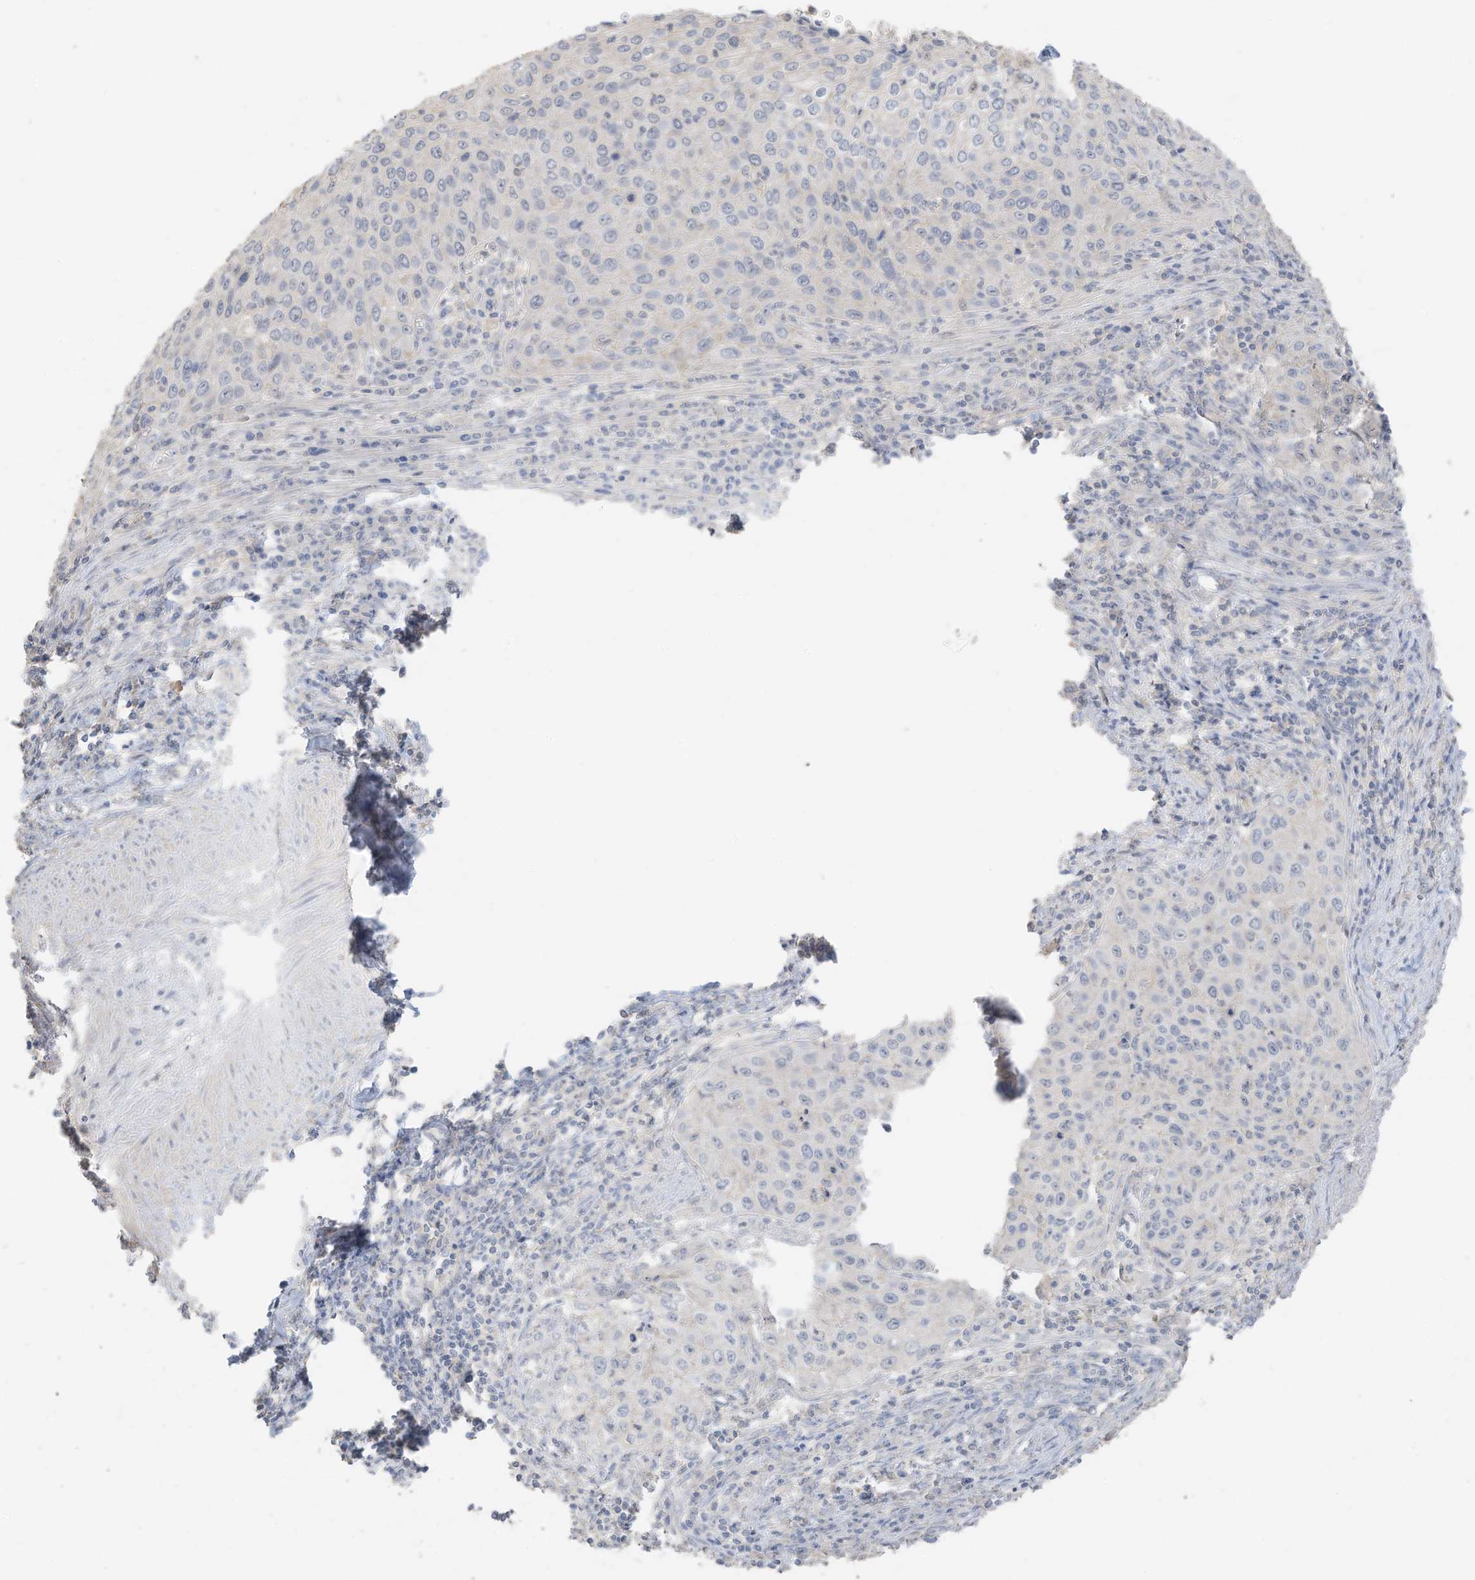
{"staining": {"intensity": "negative", "quantity": "none", "location": "none"}, "tissue": "cervical cancer", "cell_type": "Tumor cells", "image_type": "cancer", "snomed": [{"axis": "morphology", "description": "Squamous cell carcinoma, NOS"}, {"axis": "topography", "description": "Cervix"}], "caption": "IHC image of cervical cancer stained for a protein (brown), which shows no positivity in tumor cells.", "gene": "ZBTB41", "patient": {"sex": "female", "age": 32}}